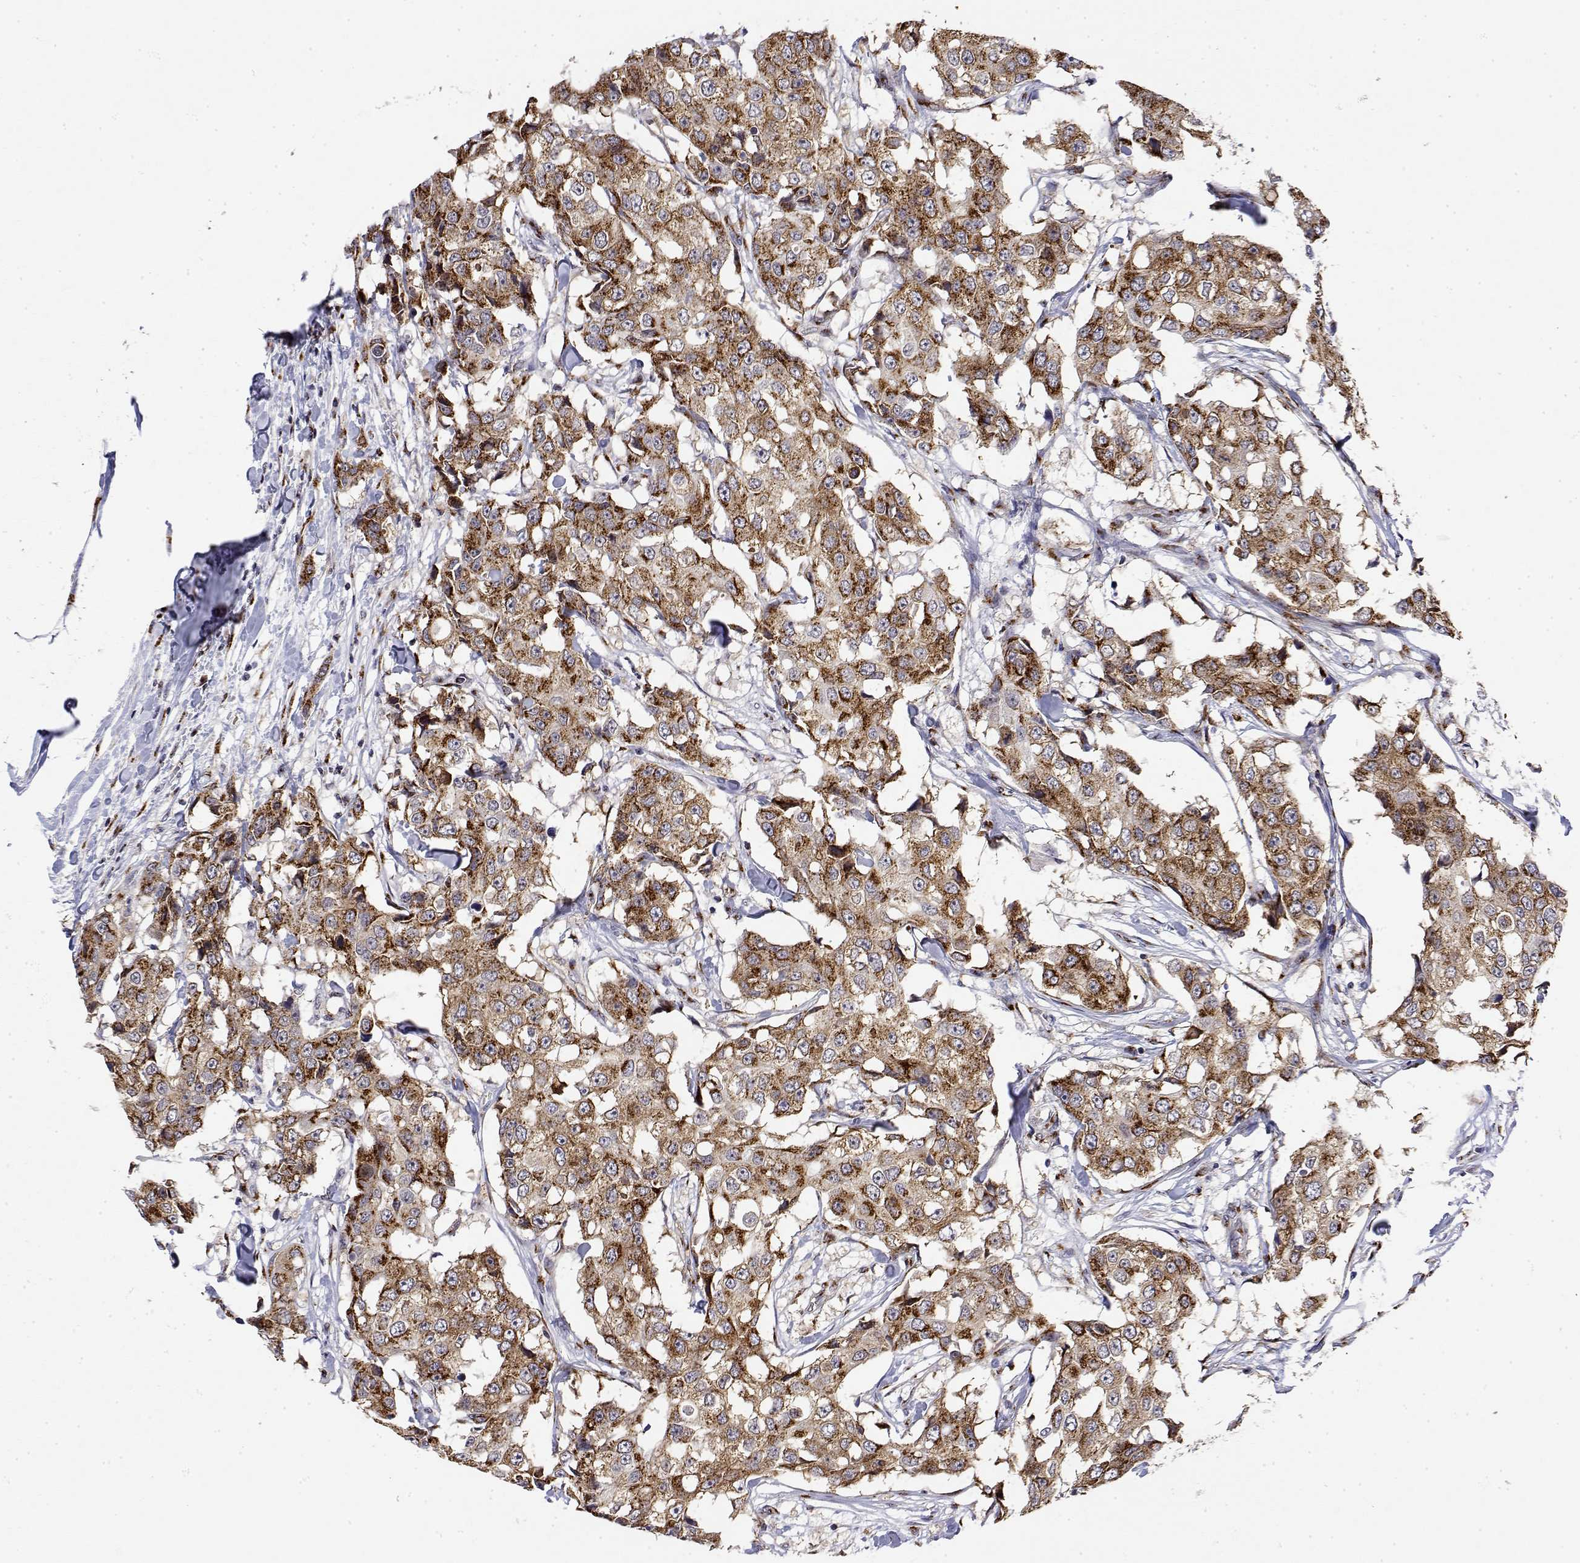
{"staining": {"intensity": "strong", "quantity": ">75%", "location": "cytoplasmic/membranous"}, "tissue": "breast cancer", "cell_type": "Tumor cells", "image_type": "cancer", "snomed": [{"axis": "morphology", "description": "Duct carcinoma"}, {"axis": "topography", "description": "Breast"}], "caption": "DAB immunohistochemical staining of breast cancer demonstrates strong cytoplasmic/membranous protein positivity in approximately >75% of tumor cells. The protein of interest is stained brown, and the nuclei are stained in blue (DAB IHC with brightfield microscopy, high magnification).", "gene": "YIPF3", "patient": {"sex": "female", "age": 27}}